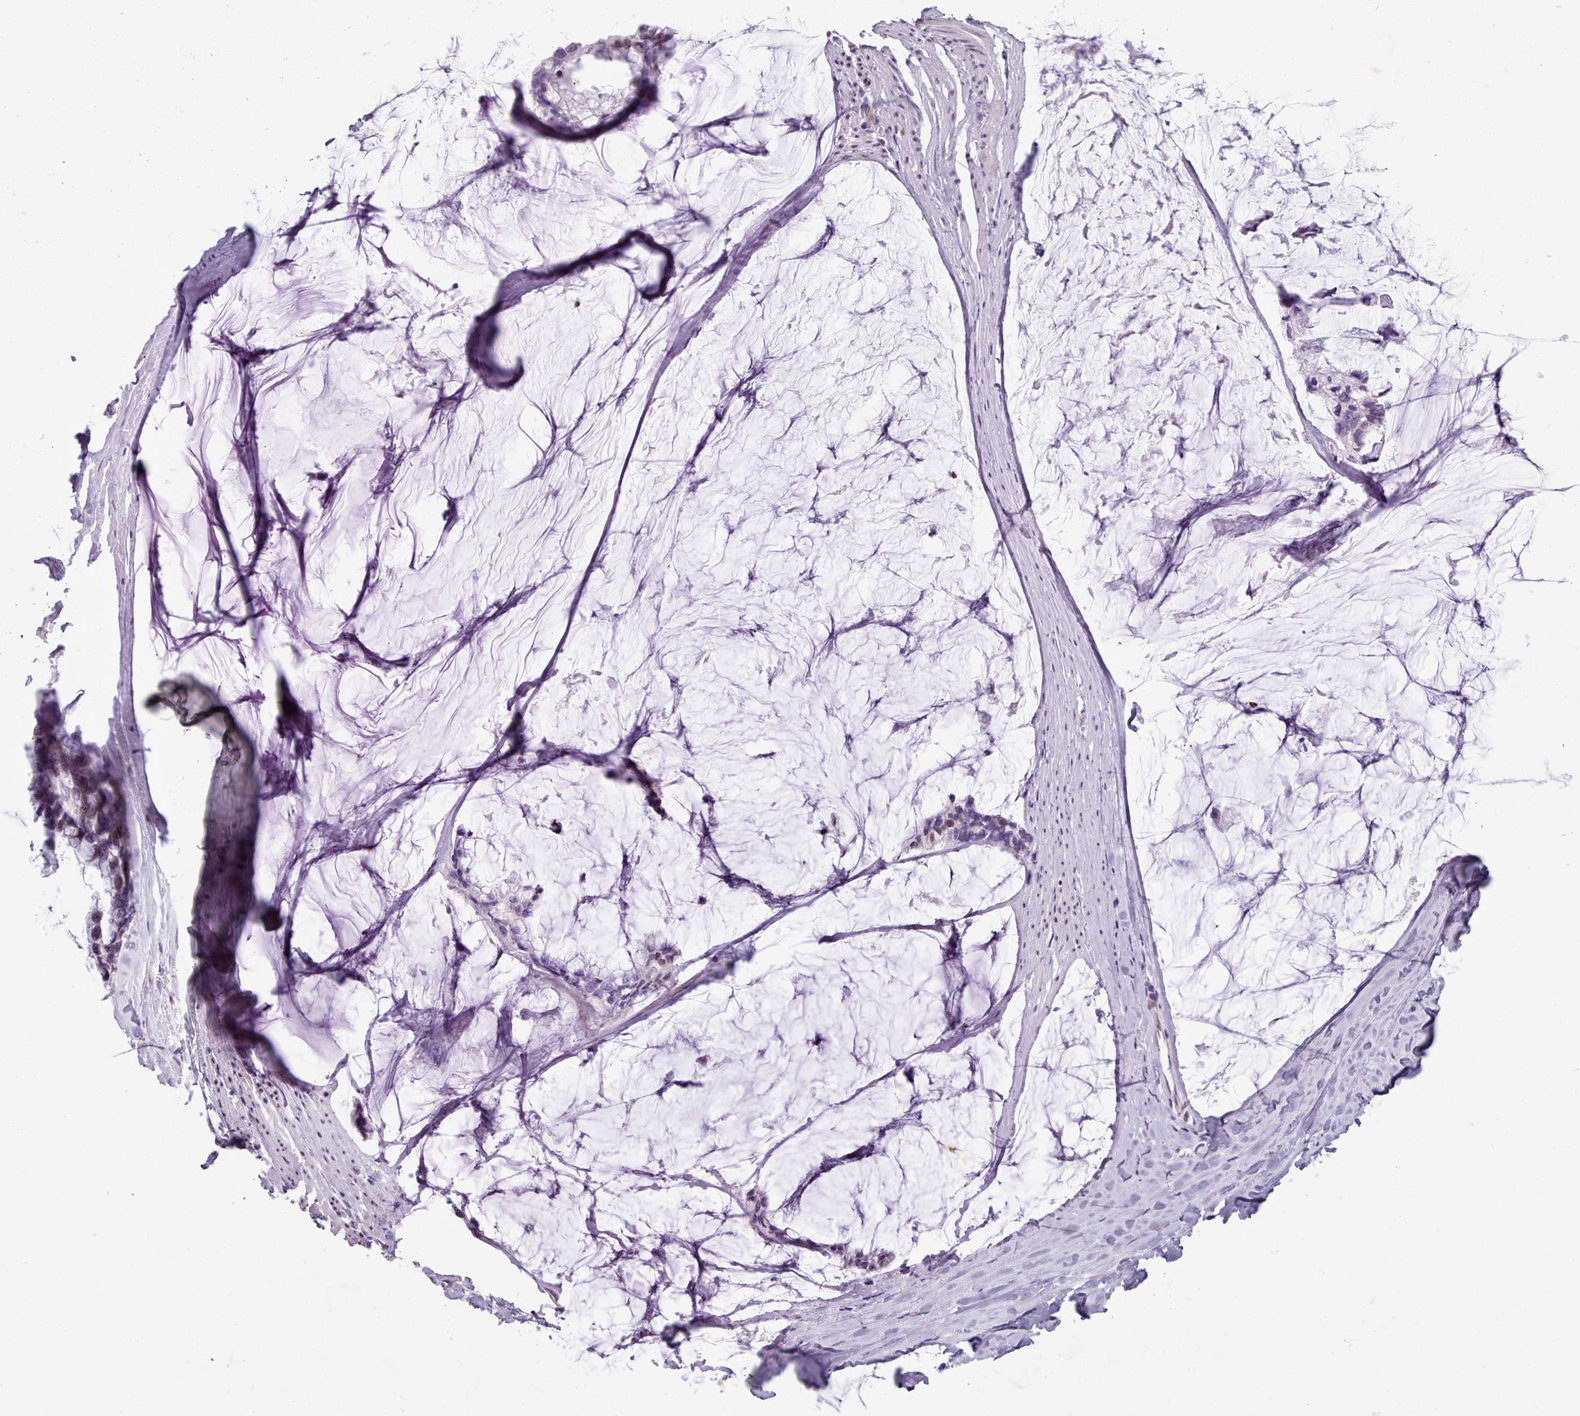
{"staining": {"intensity": "weak", "quantity": "<25%", "location": "nuclear"}, "tissue": "ovarian cancer", "cell_type": "Tumor cells", "image_type": "cancer", "snomed": [{"axis": "morphology", "description": "Cystadenocarcinoma, mucinous, NOS"}, {"axis": "topography", "description": "Ovary"}], "caption": "An image of human ovarian cancer (mucinous cystadenocarcinoma) is negative for staining in tumor cells. (DAB (3,3'-diaminobenzidine) IHC with hematoxylin counter stain).", "gene": "KCNT2", "patient": {"sex": "female", "age": 39}}